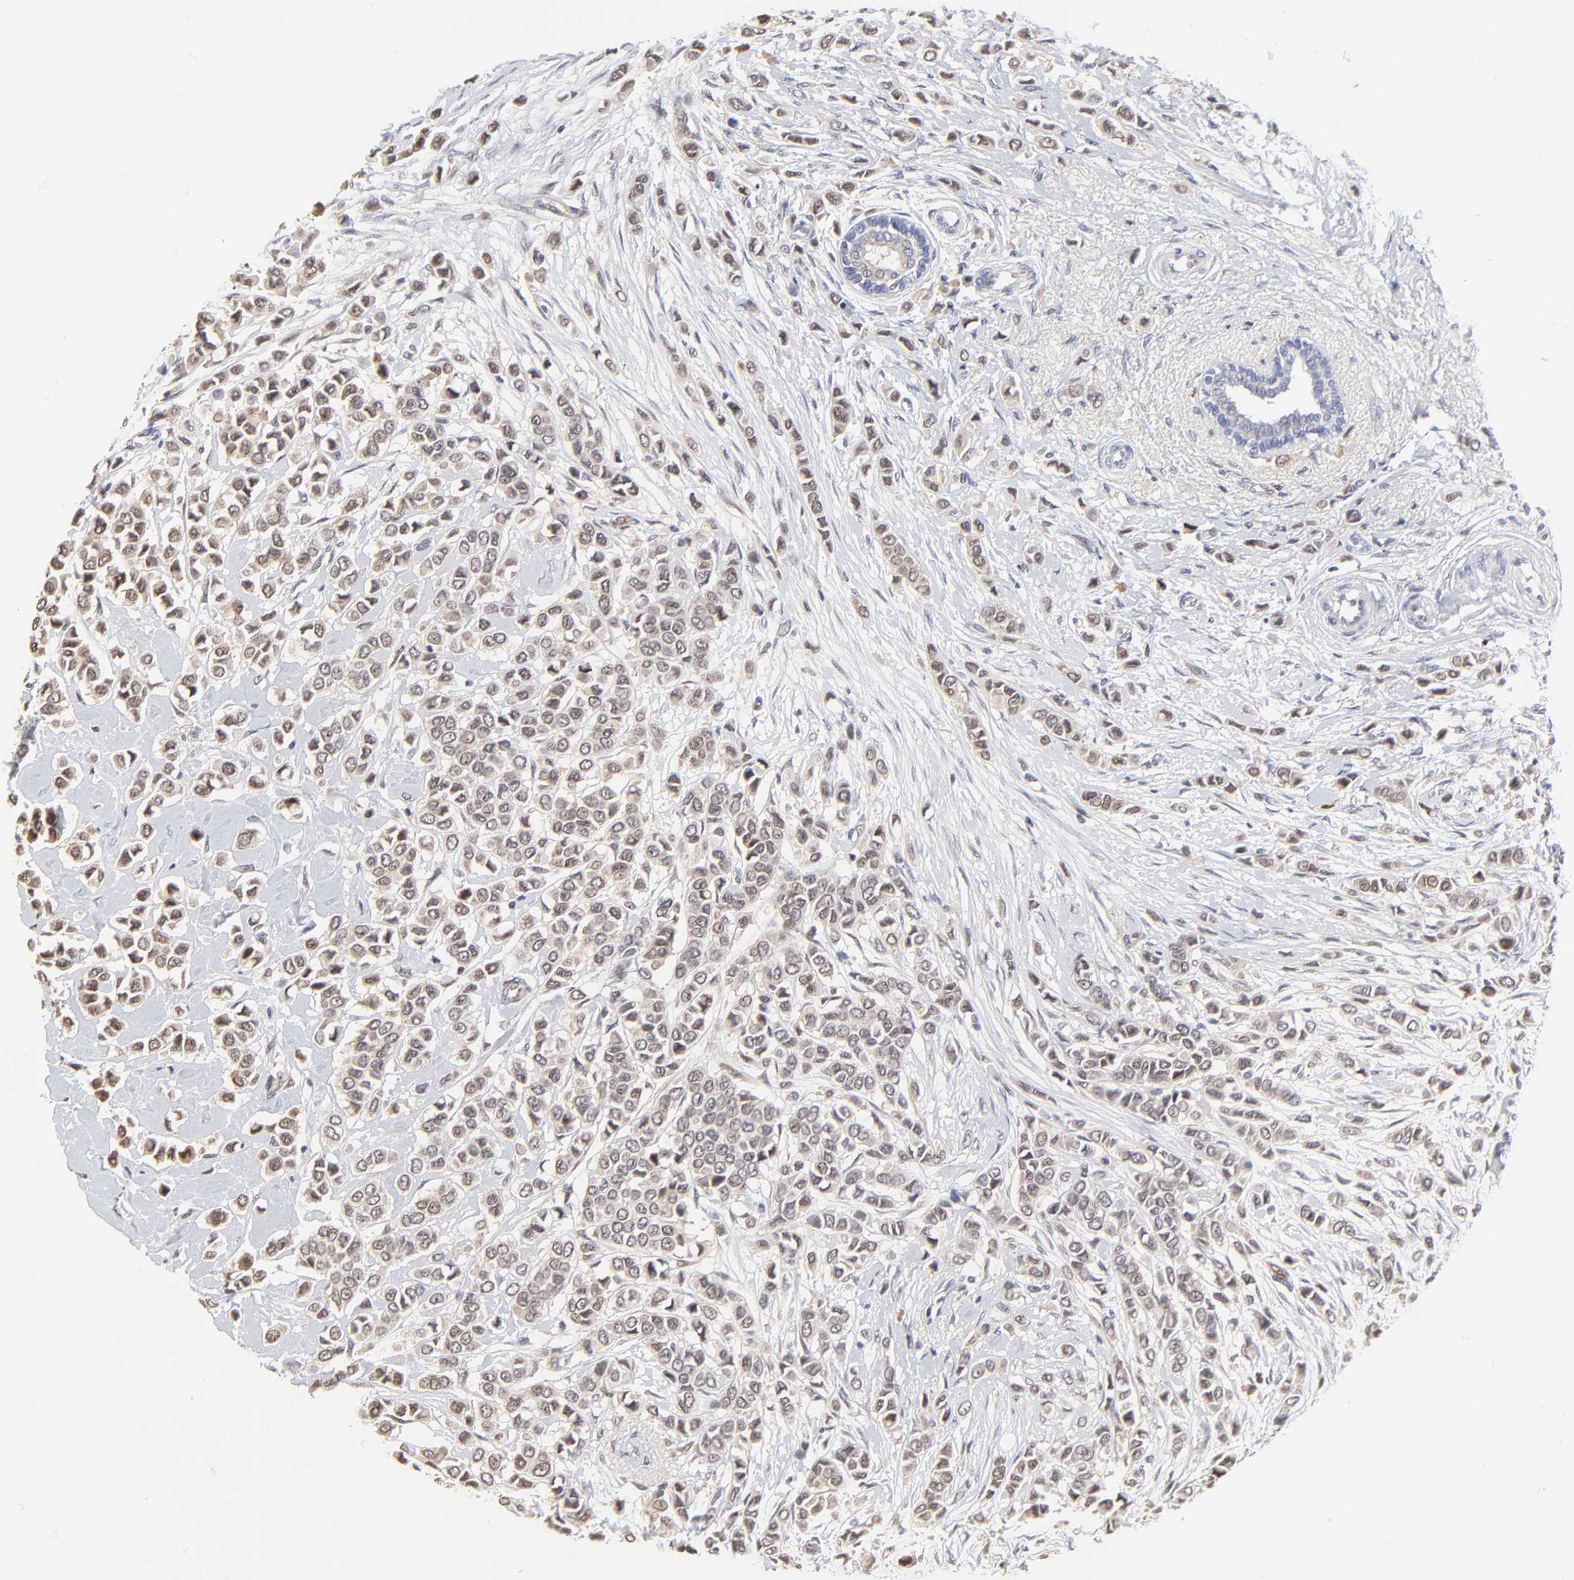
{"staining": {"intensity": "weak", "quantity": "25%-75%", "location": "nuclear"}, "tissue": "breast cancer", "cell_type": "Tumor cells", "image_type": "cancer", "snomed": [{"axis": "morphology", "description": "Lobular carcinoma"}, {"axis": "topography", "description": "Breast"}], "caption": "Breast lobular carcinoma stained with a protein marker displays weak staining in tumor cells.", "gene": "CASP3", "patient": {"sex": "female", "age": 51}}